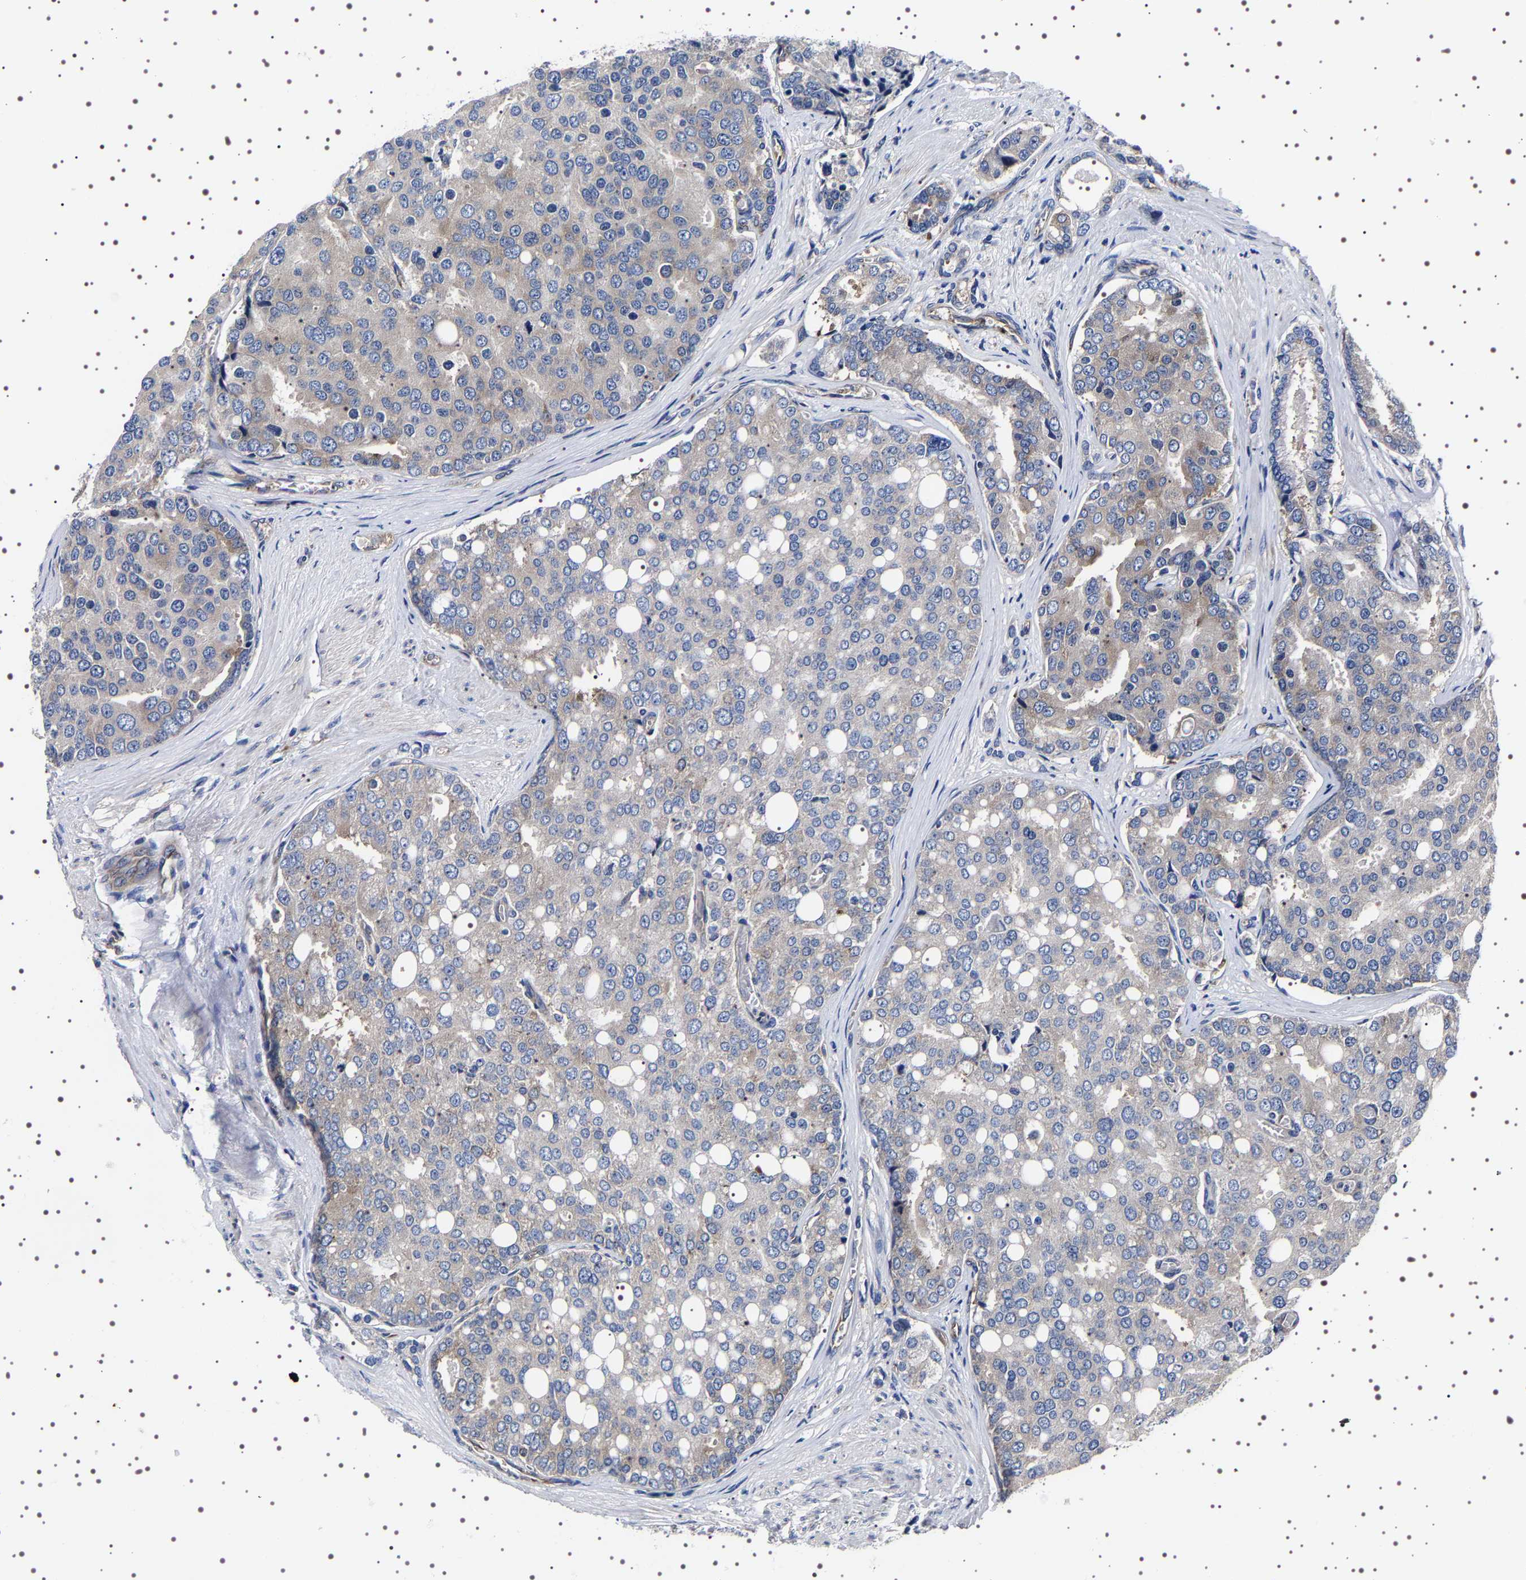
{"staining": {"intensity": "moderate", "quantity": "<25%", "location": "cytoplasmic/membranous"}, "tissue": "prostate cancer", "cell_type": "Tumor cells", "image_type": "cancer", "snomed": [{"axis": "morphology", "description": "Adenocarcinoma, High grade"}, {"axis": "topography", "description": "Prostate"}], "caption": "The immunohistochemical stain highlights moderate cytoplasmic/membranous expression in tumor cells of prostate cancer (high-grade adenocarcinoma) tissue. The staining was performed using DAB (3,3'-diaminobenzidine) to visualize the protein expression in brown, while the nuclei were stained in blue with hematoxylin (Magnification: 20x).", "gene": "DARS1", "patient": {"sex": "male", "age": 50}}